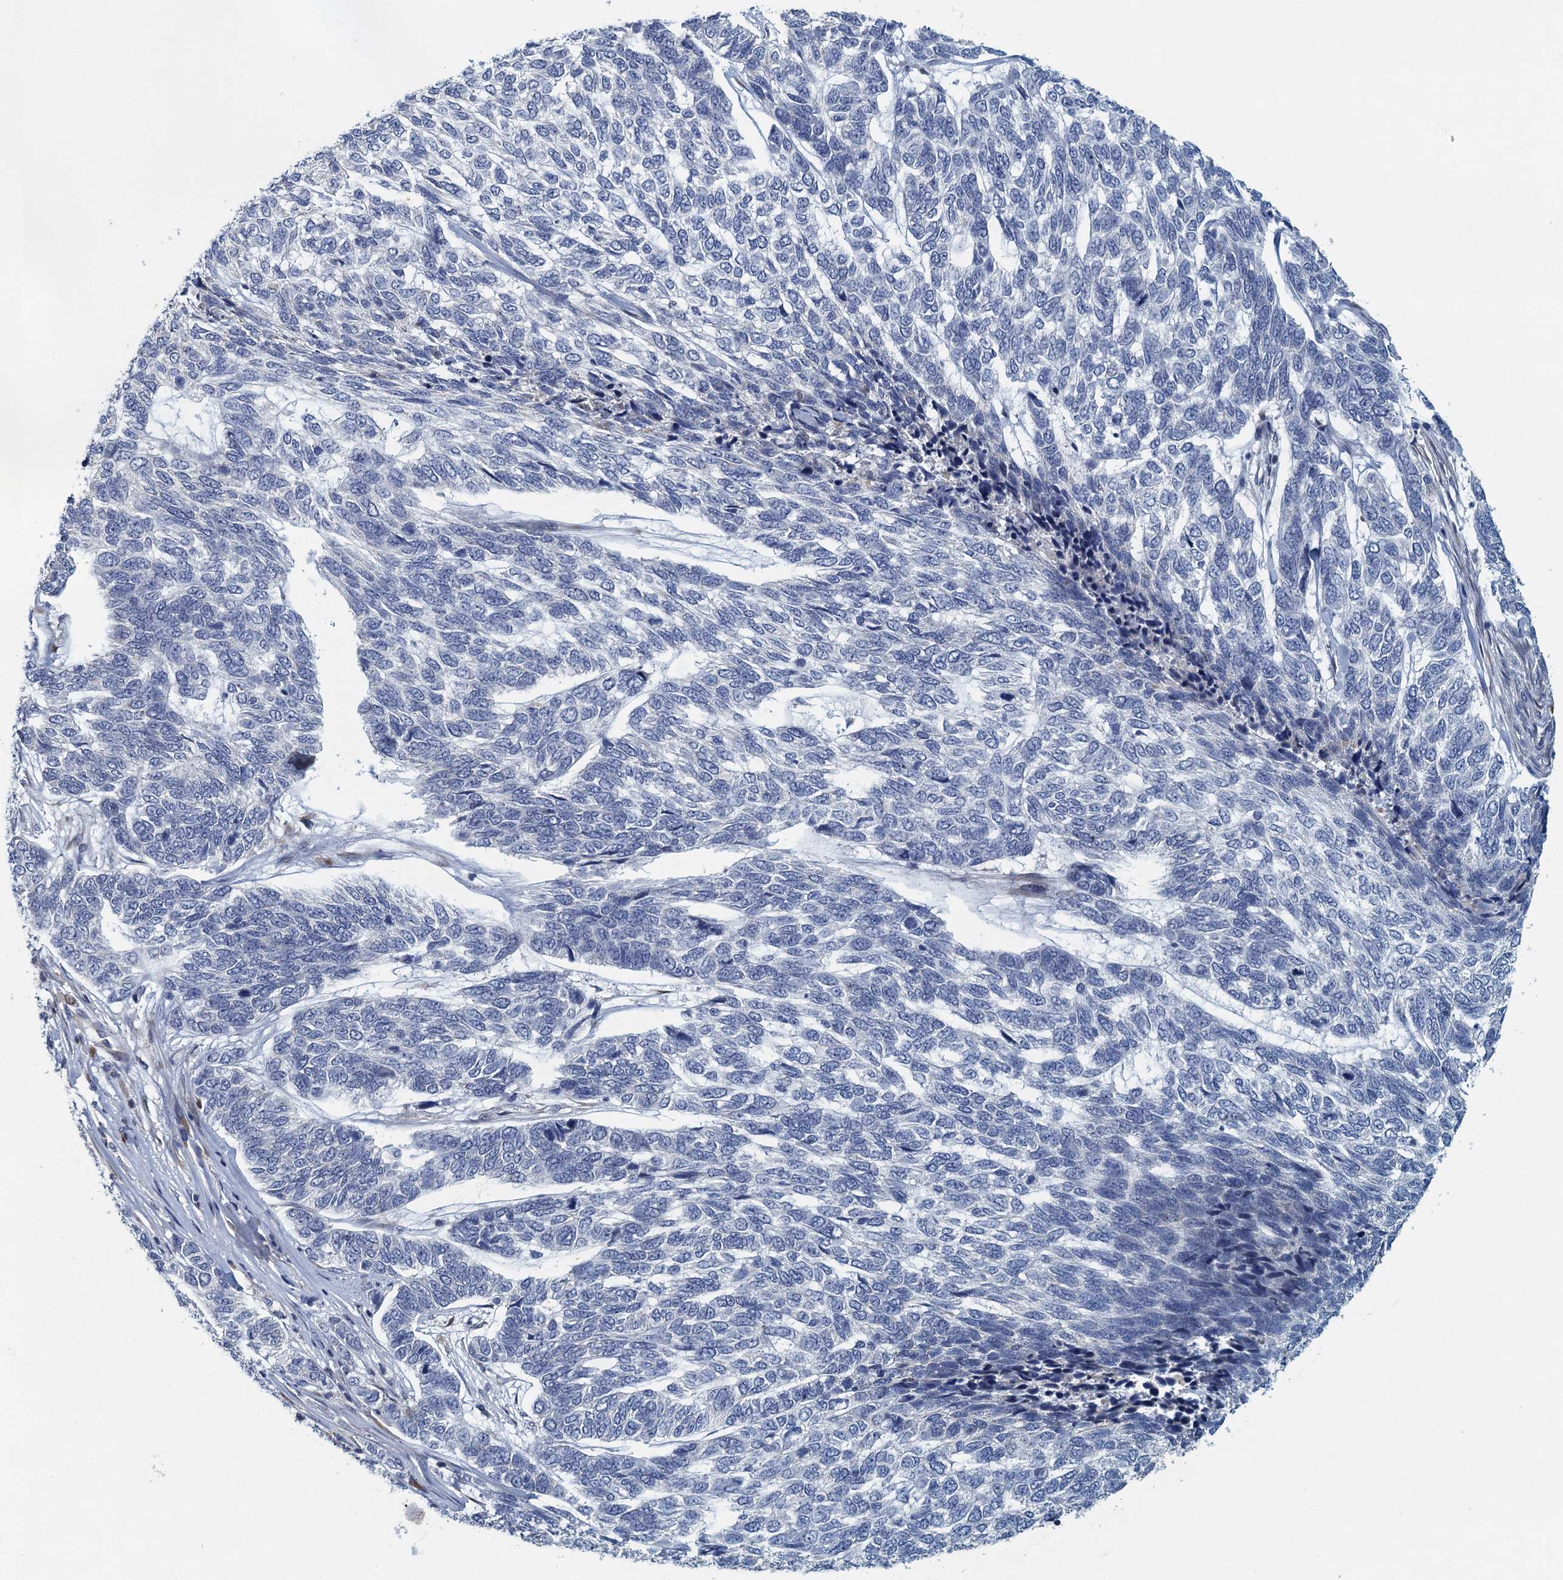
{"staining": {"intensity": "negative", "quantity": "none", "location": "none"}, "tissue": "skin cancer", "cell_type": "Tumor cells", "image_type": "cancer", "snomed": [{"axis": "morphology", "description": "Basal cell carcinoma"}, {"axis": "topography", "description": "Skin"}], "caption": "There is no significant staining in tumor cells of skin basal cell carcinoma. (Brightfield microscopy of DAB immunohistochemistry (IHC) at high magnification).", "gene": "ALG2", "patient": {"sex": "female", "age": 65}}